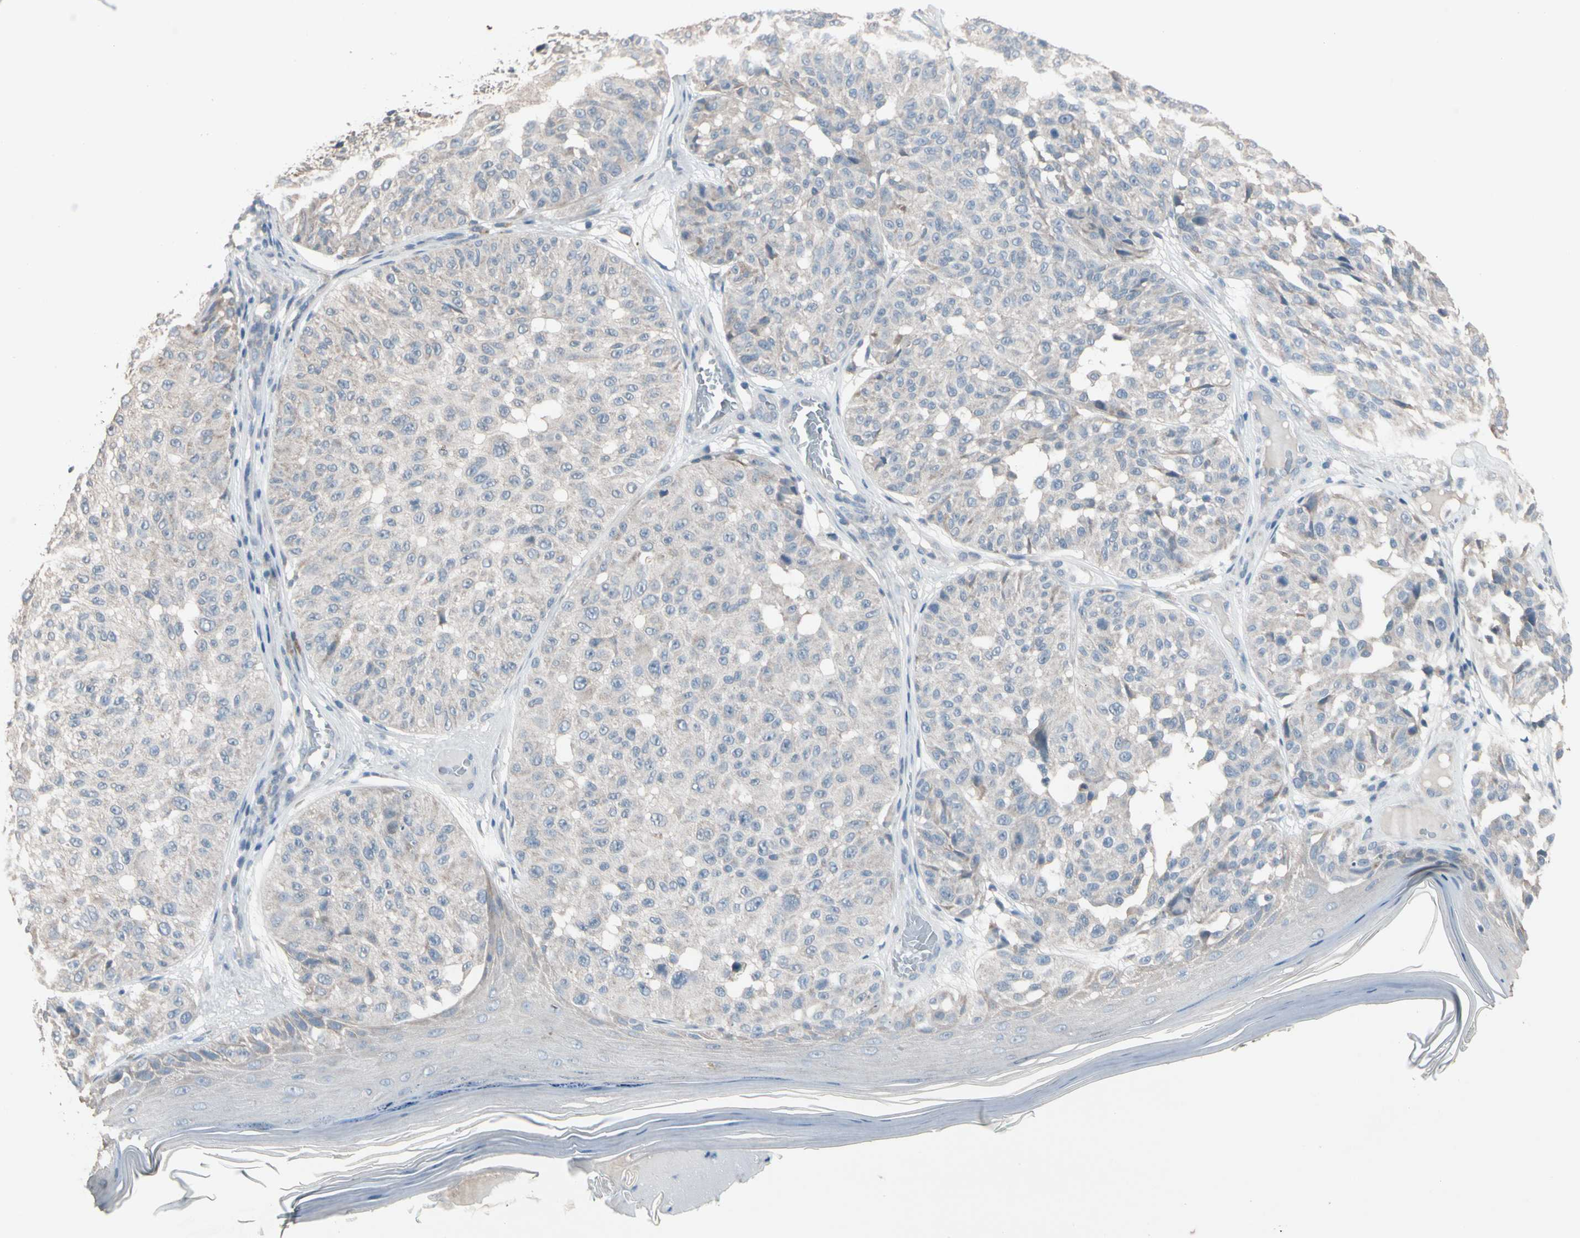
{"staining": {"intensity": "weak", "quantity": ">75%", "location": "cytoplasmic/membranous"}, "tissue": "melanoma", "cell_type": "Tumor cells", "image_type": "cancer", "snomed": [{"axis": "morphology", "description": "Malignant melanoma, NOS"}, {"axis": "topography", "description": "Skin"}], "caption": "The histopathology image shows immunohistochemical staining of malignant melanoma. There is weak cytoplasmic/membranous positivity is appreciated in about >75% of tumor cells.", "gene": "SV2A", "patient": {"sex": "female", "age": 46}}